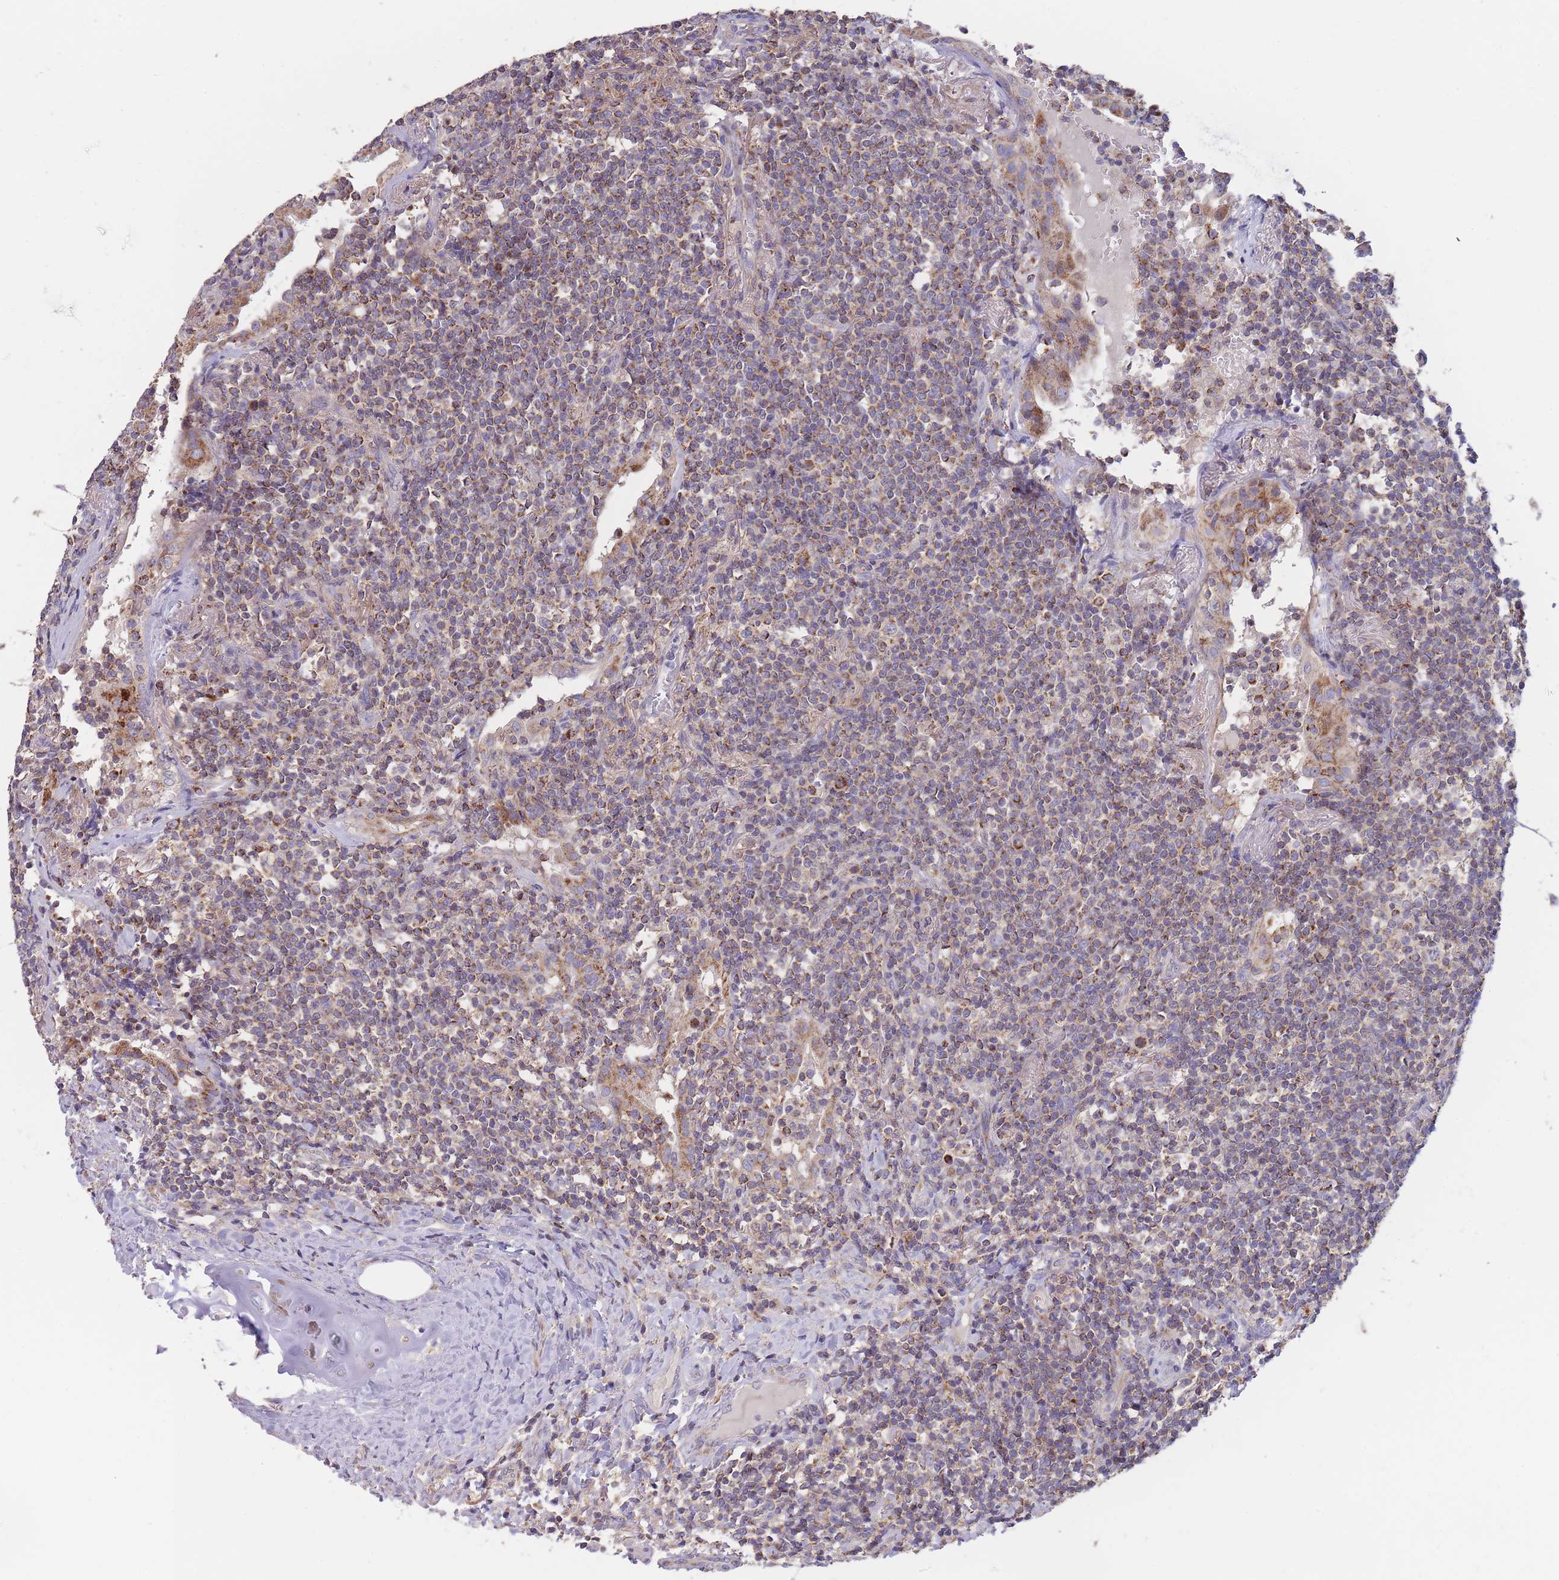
{"staining": {"intensity": "moderate", "quantity": ">75%", "location": "cytoplasmic/membranous"}, "tissue": "lymphoma", "cell_type": "Tumor cells", "image_type": "cancer", "snomed": [{"axis": "morphology", "description": "Malignant lymphoma, non-Hodgkin's type, Low grade"}, {"axis": "topography", "description": "Lung"}], "caption": "Brown immunohistochemical staining in human malignant lymphoma, non-Hodgkin's type (low-grade) reveals moderate cytoplasmic/membranous expression in about >75% of tumor cells.", "gene": "SLC25A42", "patient": {"sex": "female", "age": 71}}